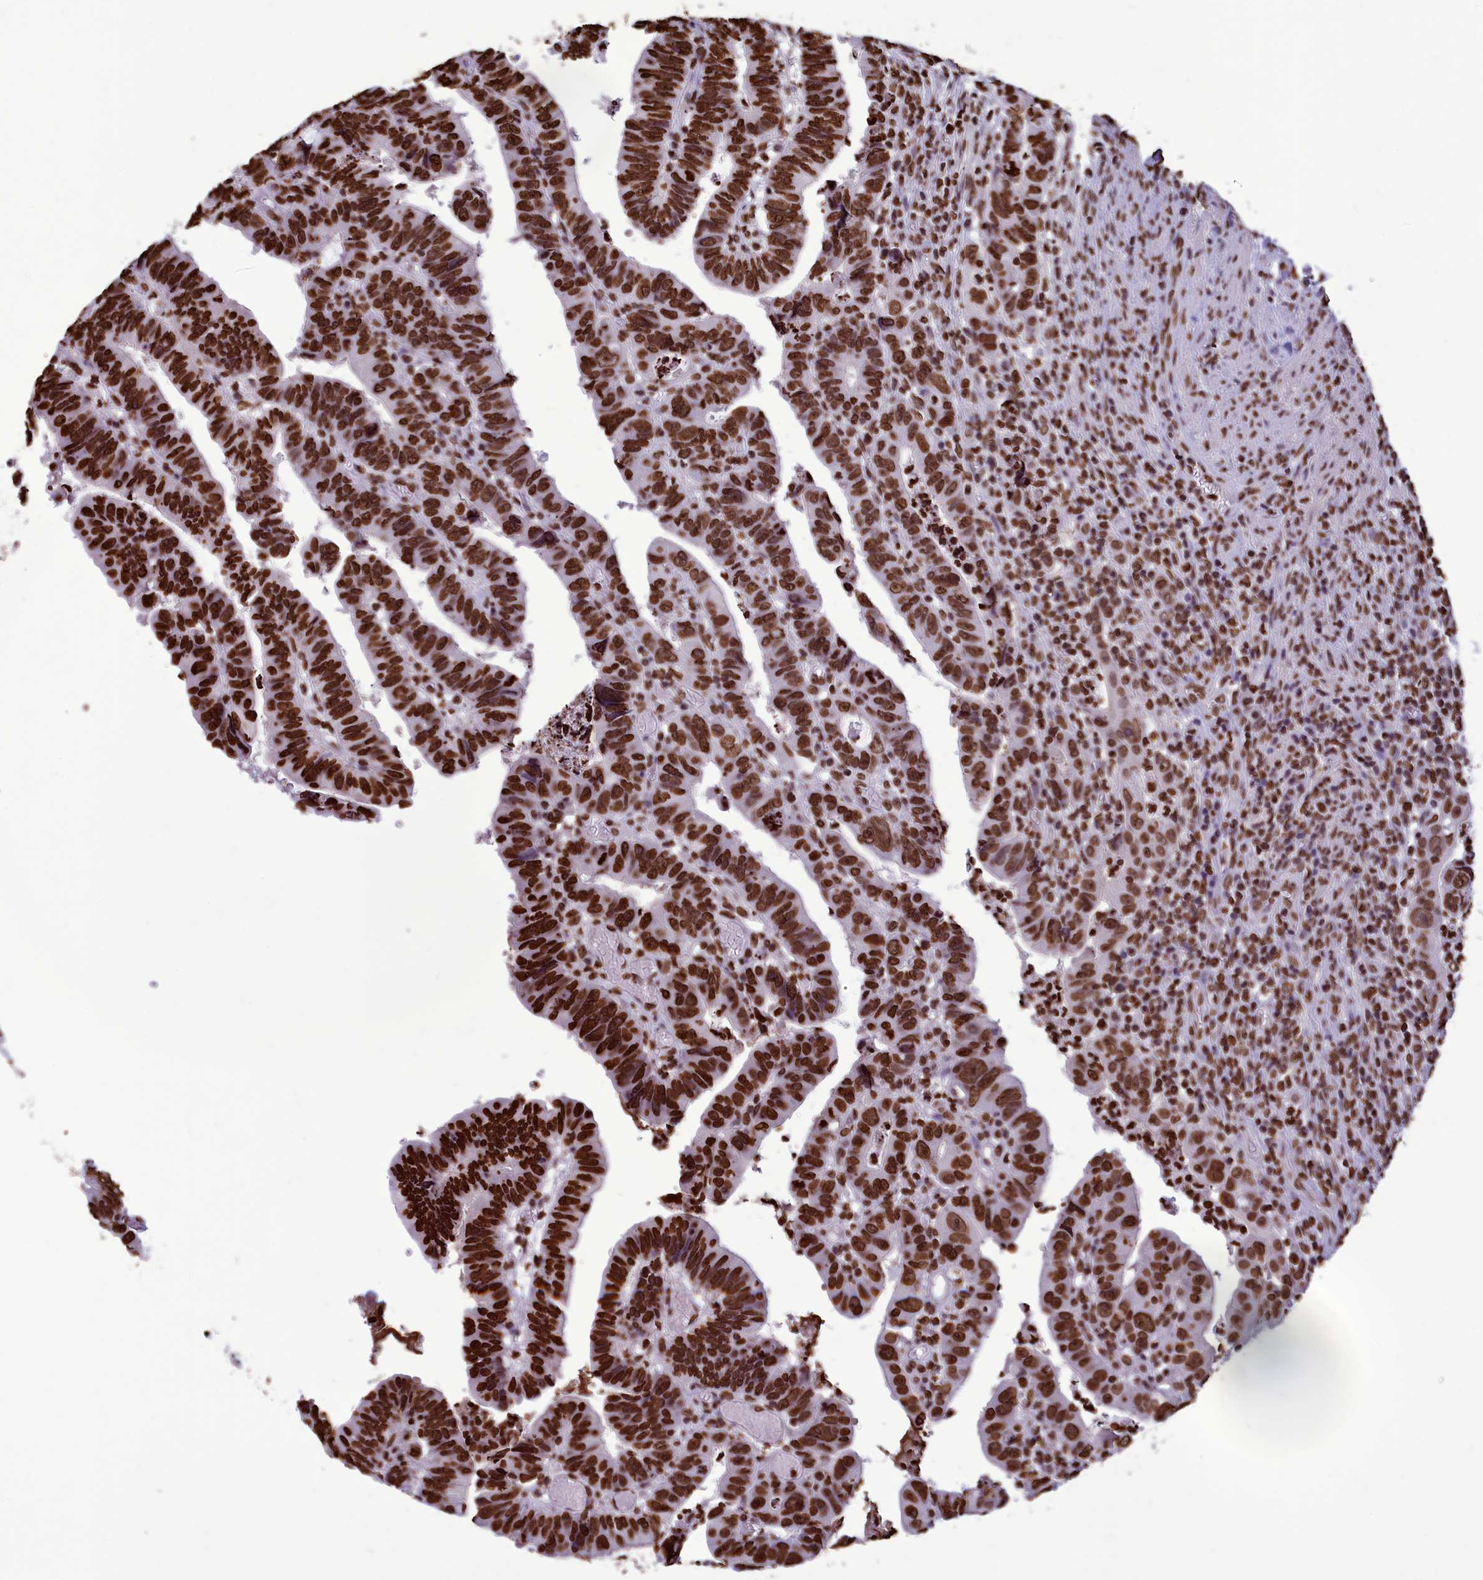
{"staining": {"intensity": "strong", "quantity": ">75%", "location": "nuclear"}, "tissue": "colorectal cancer", "cell_type": "Tumor cells", "image_type": "cancer", "snomed": [{"axis": "morphology", "description": "Normal tissue, NOS"}, {"axis": "morphology", "description": "Adenocarcinoma, NOS"}, {"axis": "topography", "description": "Rectum"}], "caption": "An IHC image of tumor tissue is shown. Protein staining in brown labels strong nuclear positivity in colorectal adenocarcinoma within tumor cells. The protein is shown in brown color, while the nuclei are stained blue.", "gene": "AKAP17A", "patient": {"sex": "female", "age": 65}}